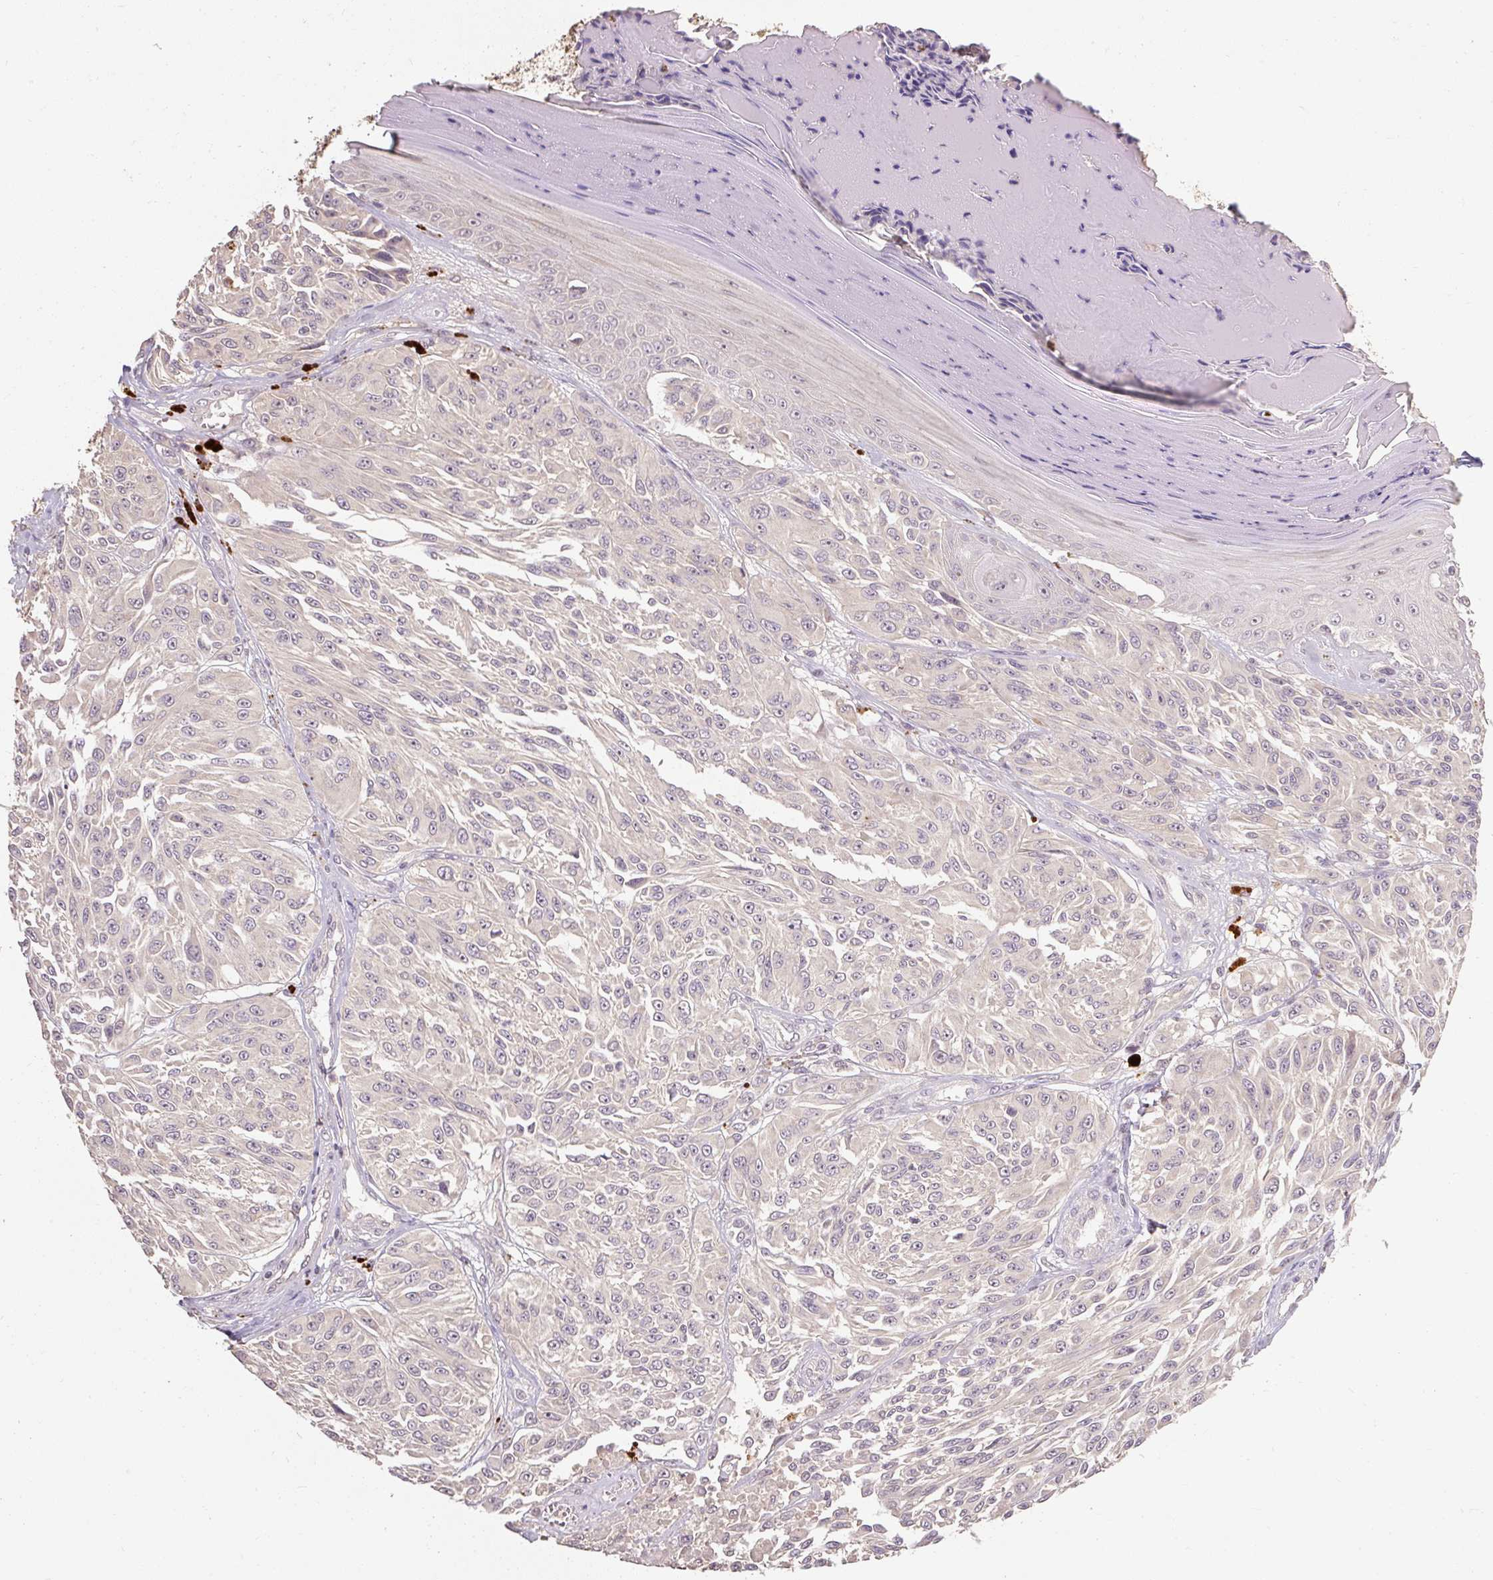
{"staining": {"intensity": "negative", "quantity": "none", "location": "none"}, "tissue": "melanoma", "cell_type": "Tumor cells", "image_type": "cancer", "snomed": [{"axis": "morphology", "description": "Malignant melanoma, NOS"}, {"axis": "topography", "description": "Skin"}], "caption": "Tumor cells are negative for protein expression in human malignant melanoma.", "gene": "CFAP65", "patient": {"sex": "male", "age": 94}}